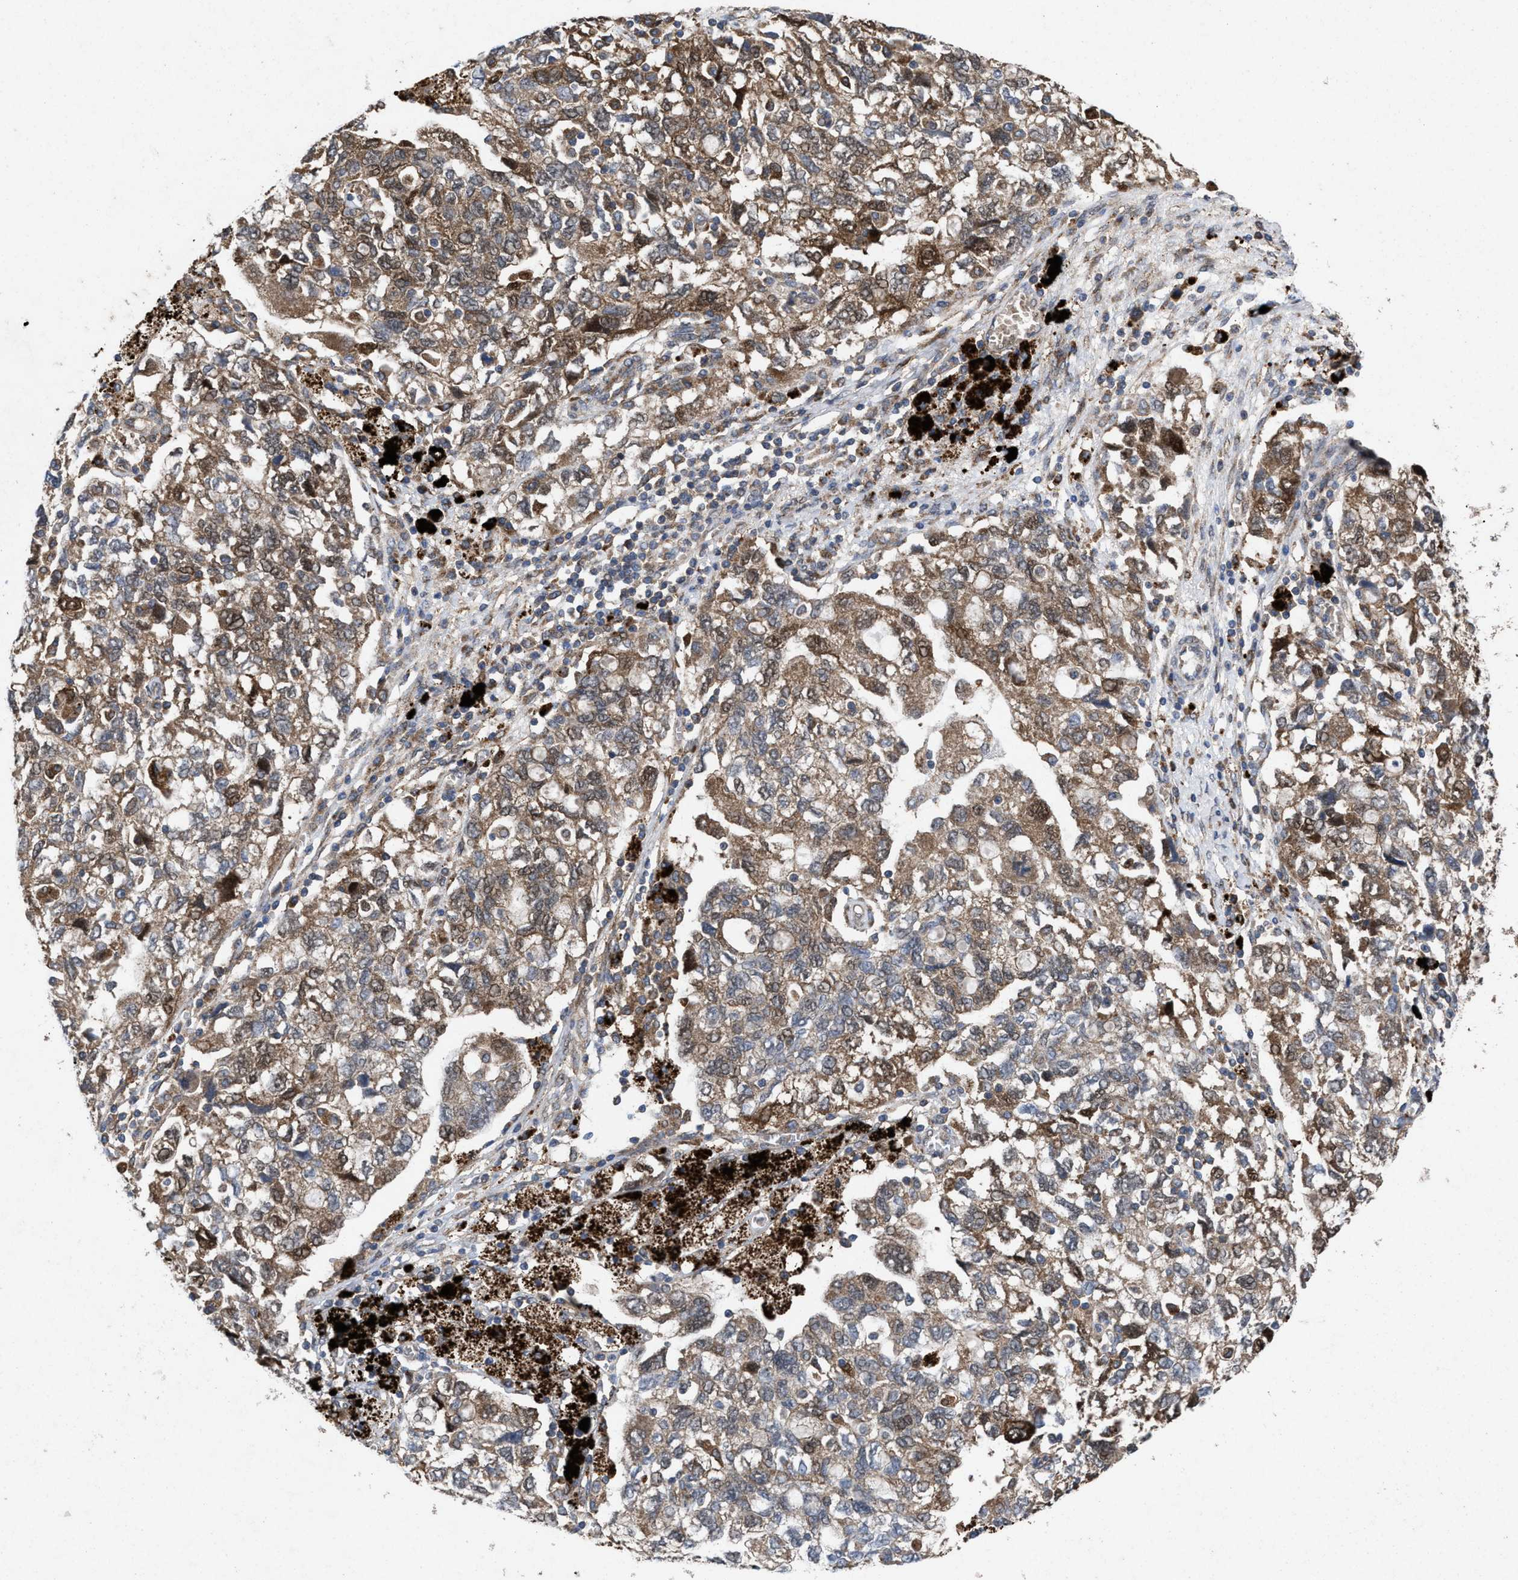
{"staining": {"intensity": "moderate", "quantity": ">75%", "location": "cytoplasmic/membranous"}, "tissue": "ovarian cancer", "cell_type": "Tumor cells", "image_type": "cancer", "snomed": [{"axis": "morphology", "description": "Carcinoma, NOS"}, {"axis": "morphology", "description": "Cystadenocarcinoma, serous, NOS"}, {"axis": "topography", "description": "Ovary"}], "caption": "A medium amount of moderate cytoplasmic/membranous expression is identified in about >75% of tumor cells in ovarian serous cystadenocarcinoma tissue. (brown staining indicates protein expression, while blue staining denotes nuclei).", "gene": "MSI2", "patient": {"sex": "female", "age": 69}}